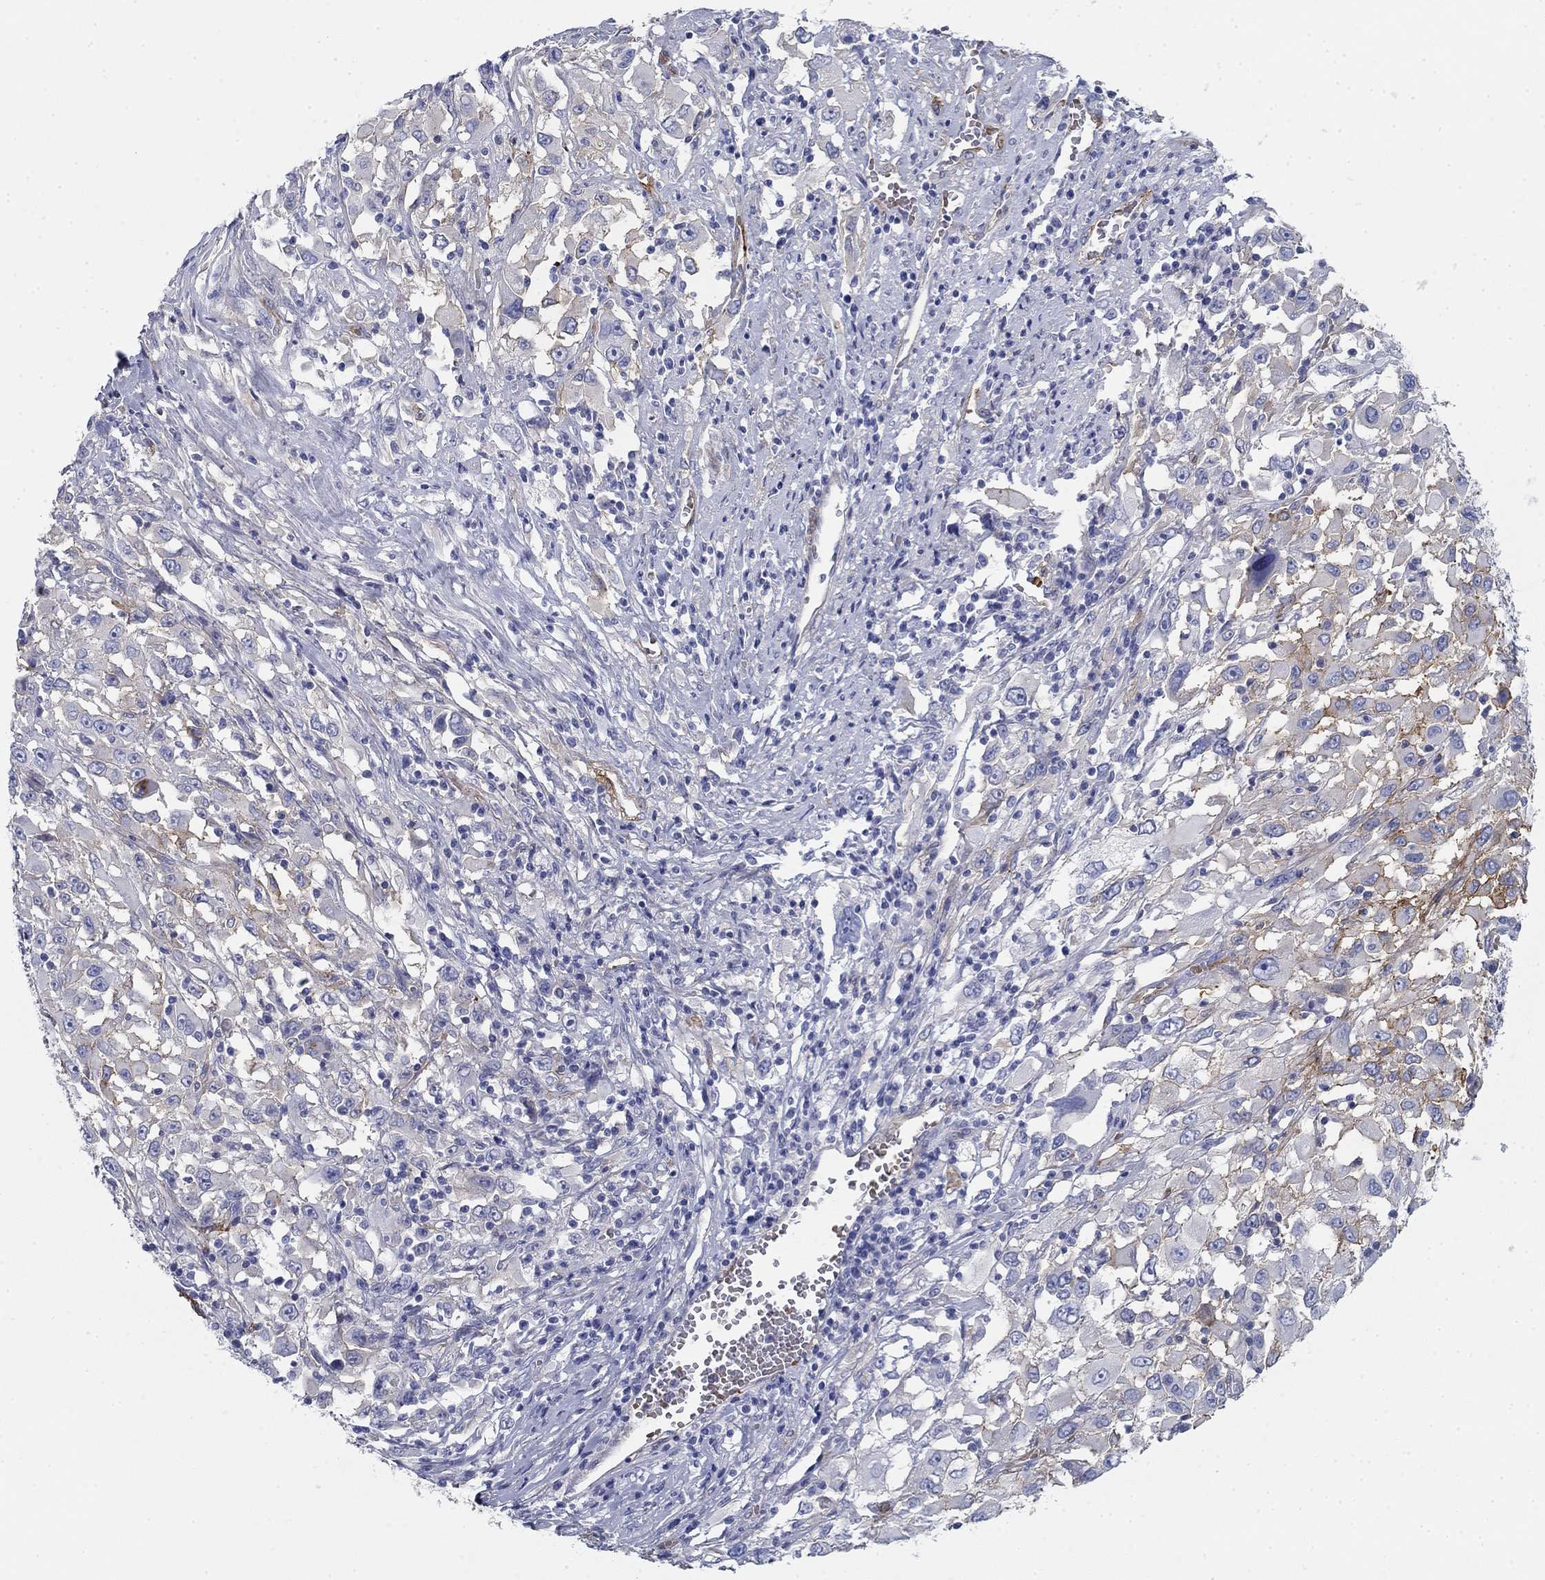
{"staining": {"intensity": "negative", "quantity": "none", "location": "none"}, "tissue": "melanoma", "cell_type": "Tumor cells", "image_type": "cancer", "snomed": [{"axis": "morphology", "description": "Malignant melanoma, Metastatic site"}, {"axis": "topography", "description": "Soft tissue"}], "caption": "The photomicrograph shows no staining of tumor cells in malignant melanoma (metastatic site).", "gene": "GPC1", "patient": {"sex": "male", "age": 50}}